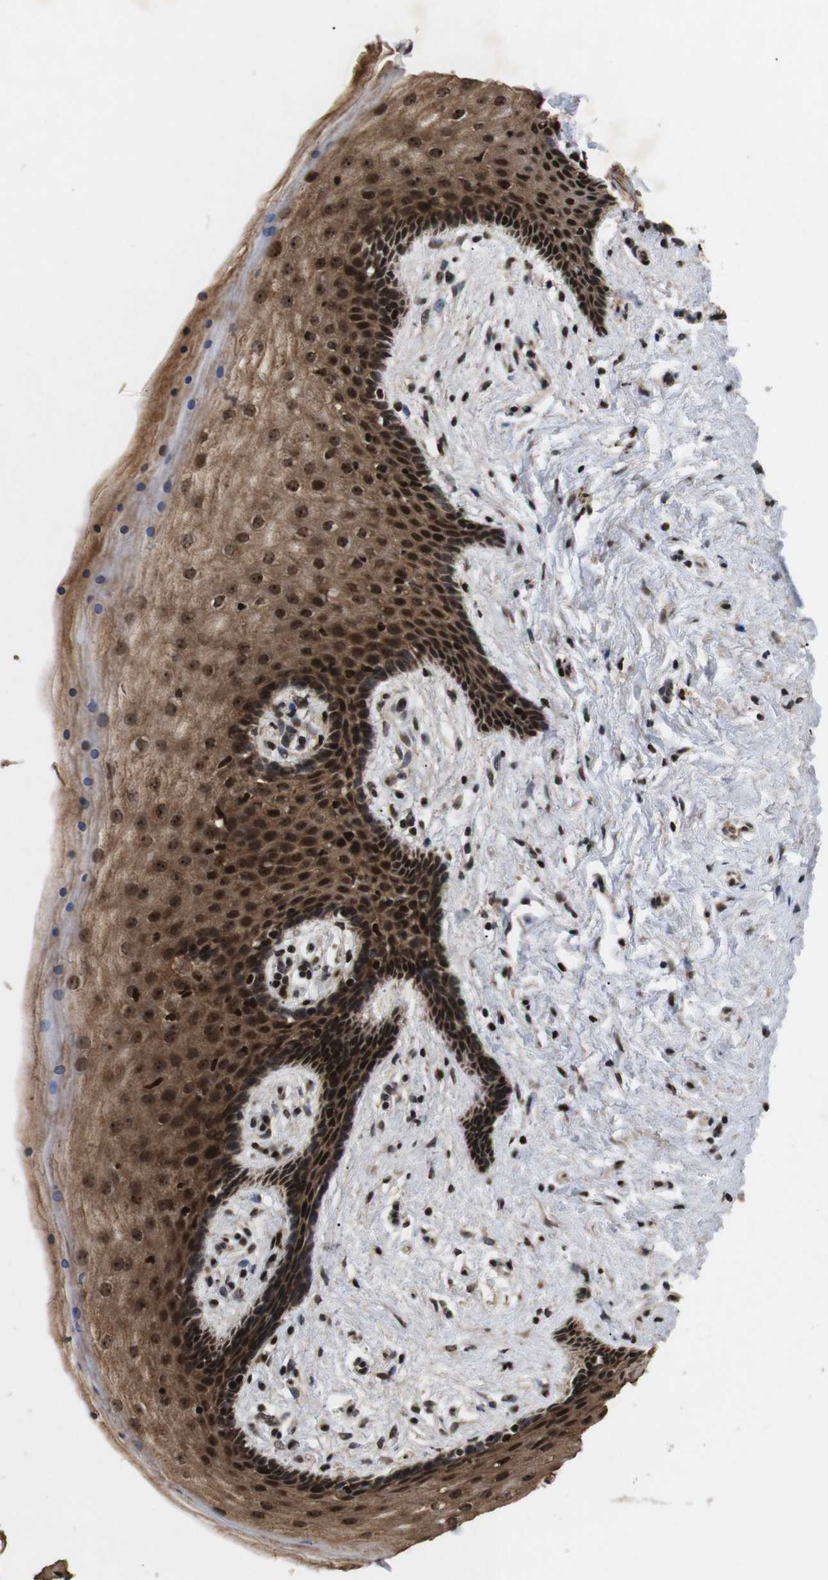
{"staining": {"intensity": "strong", "quantity": ">75%", "location": "cytoplasmic/membranous,nuclear"}, "tissue": "vagina", "cell_type": "Squamous epithelial cells", "image_type": "normal", "snomed": [{"axis": "morphology", "description": "Normal tissue, NOS"}, {"axis": "topography", "description": "Vagina"}], "caption": "Immunohistochemistry (IHC) of normal vagina exhibits high levels of strong cytoplasmic/membranous,nuclear expression in about >75% of squamous epithelial cells.", "gene": "KIF23", "patient": {"sex": "female", "age": 44}}